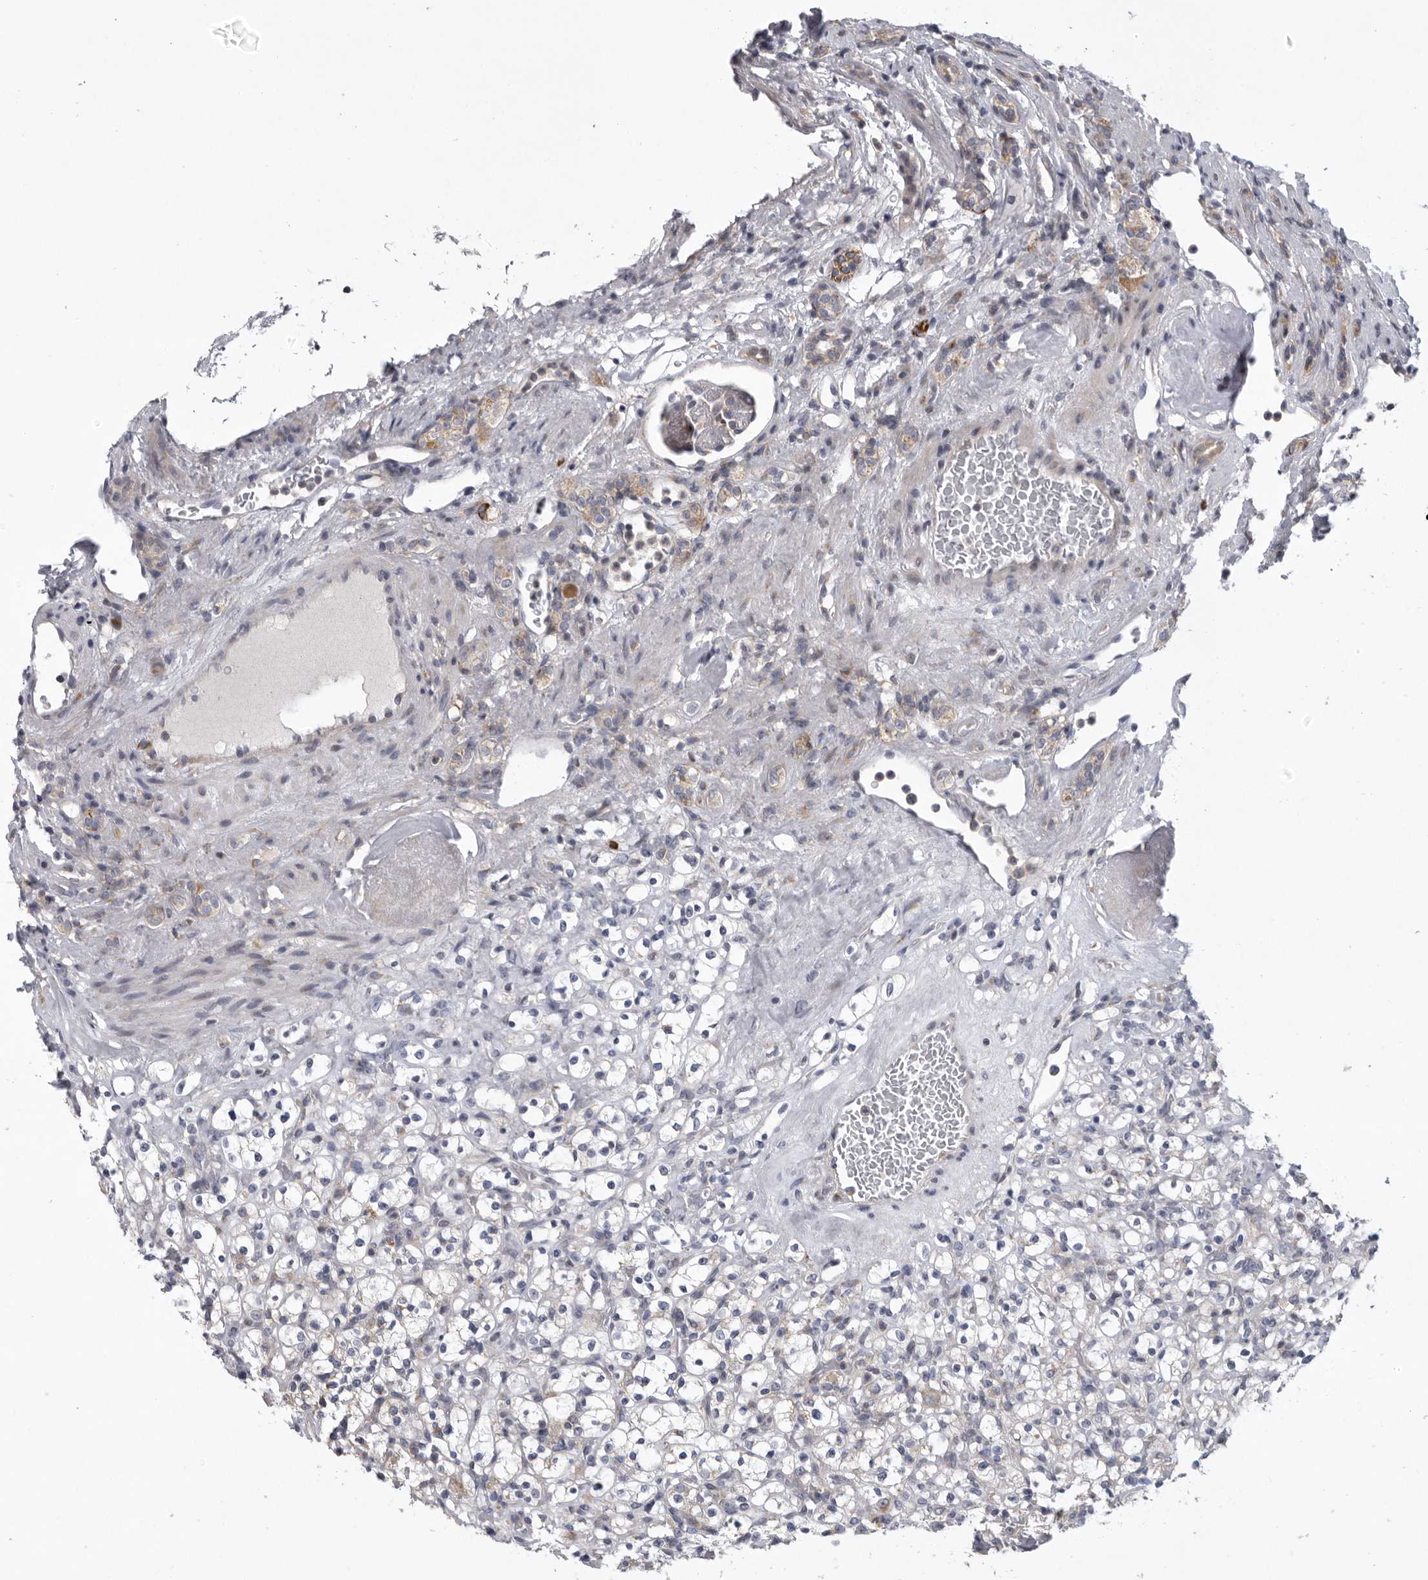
{"staining": {"intensity": "negative", "quantity": "none", "location": "none"}, "tissue": "renal cancer", "cell_type": "Tumor cells", "image_type": "cancer", "snomed": [{"axis": "morphology", "description": "Normal tissue, NOS"}, {"axis": "morphology", "description": "Adenocarcinoma, NOS"}, {"axis": "topography", "description": "Kidney"}], "caption": "Immunohistochemical staining of human renal adenocarcinoma reveals no significant staining in tumor cells.", "gene": "USP24", "patient": {"sex": "female", "age": 72}}